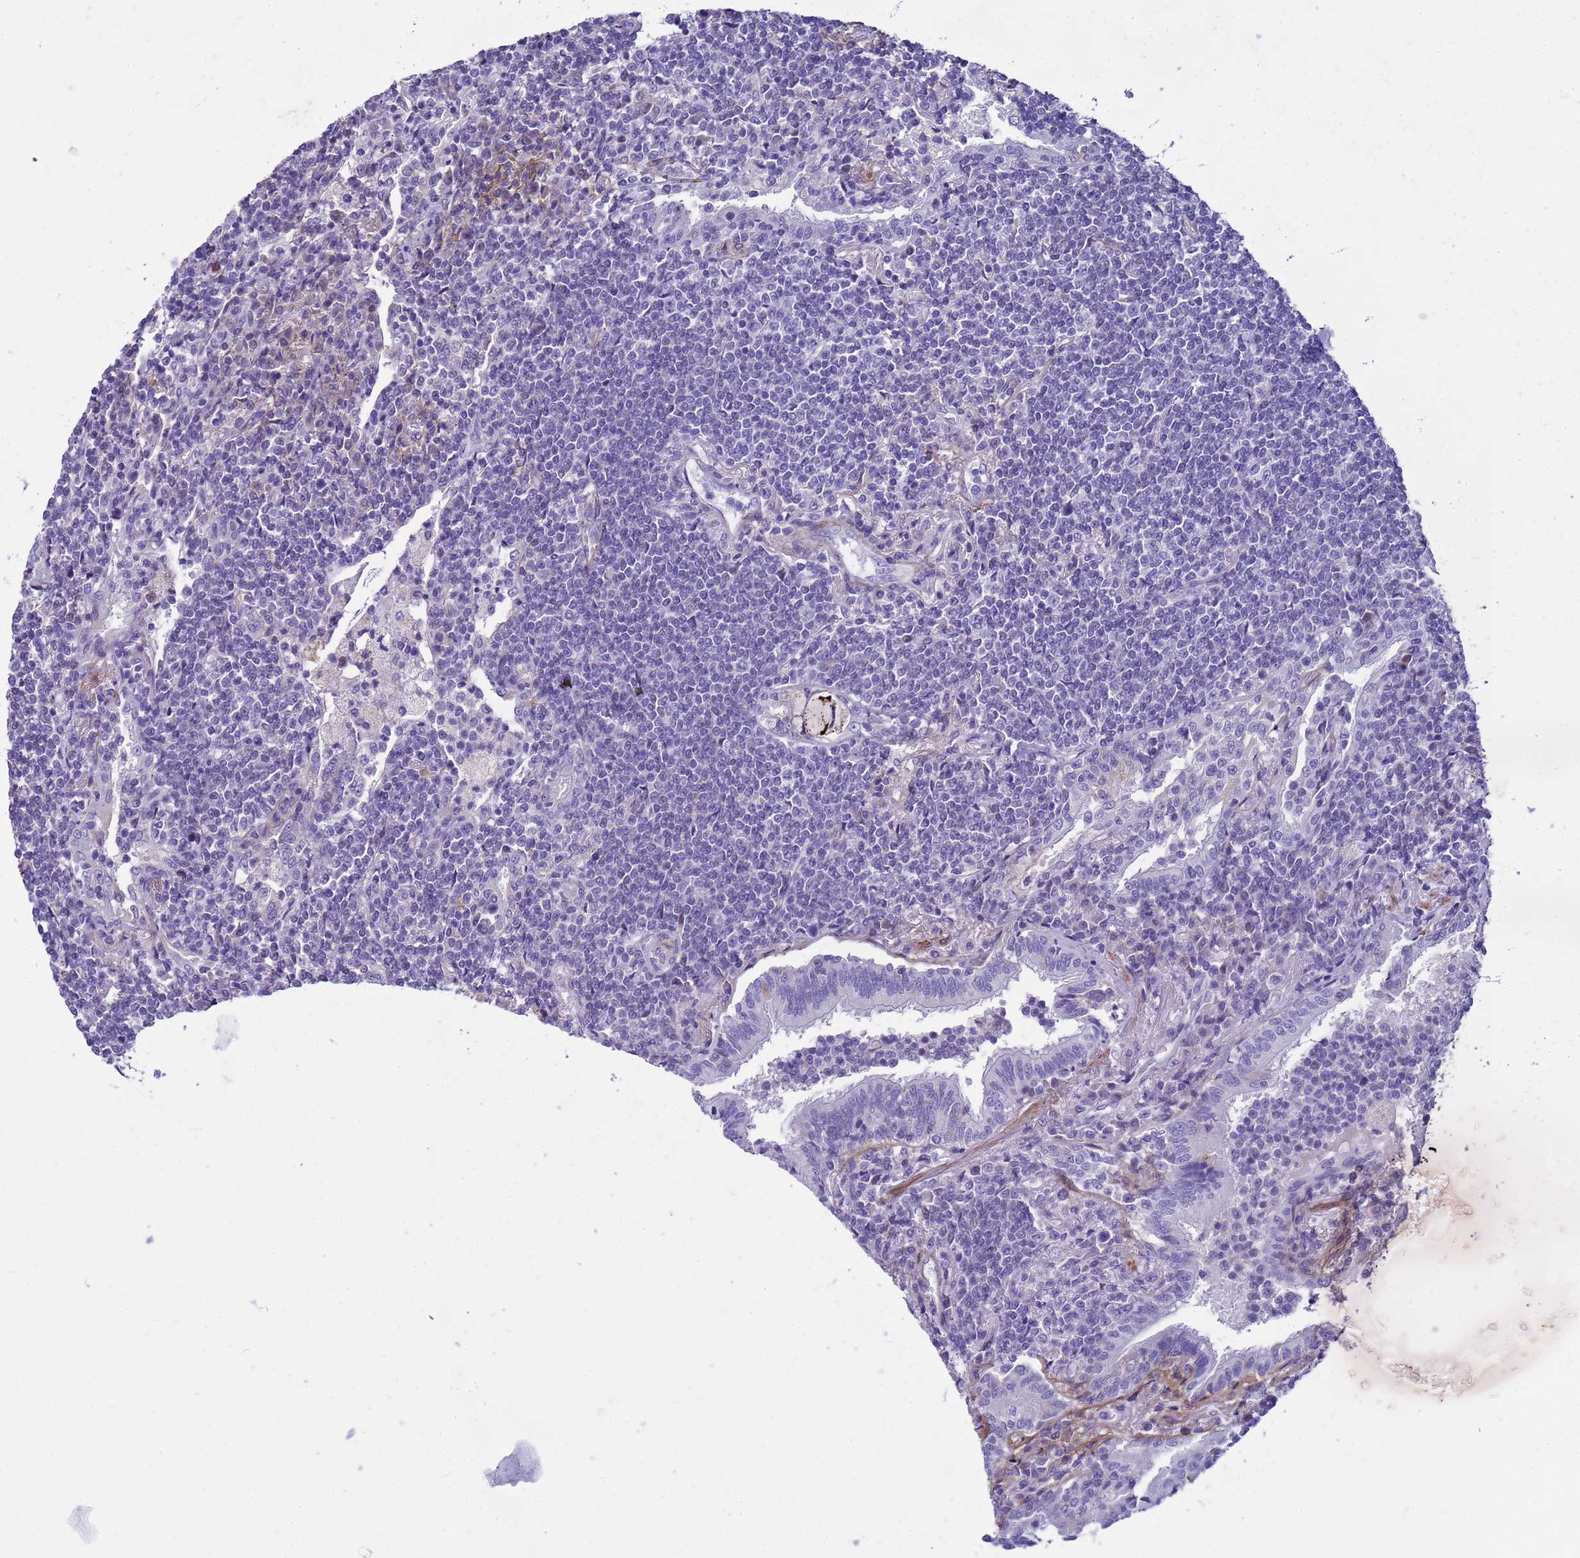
{"staining": {"intensity": "negative", "quantity": "none", "location": "none"}, "tissue": "lymphoma", "cell_type": "Tumor cells", "image_type": "cancer", "snomed": [{"axis": "morphology", "description": "Malignant lymphoma, non-Hodgkin's type, Low grade"}, {"axis": "topography", "description": "Lung"}], "caption": "The histopathology image reveals no significant staining in tumor cells of lymphoma.", "gene": "P2RX7", "patient": {"sex": "female", "age": 71}}